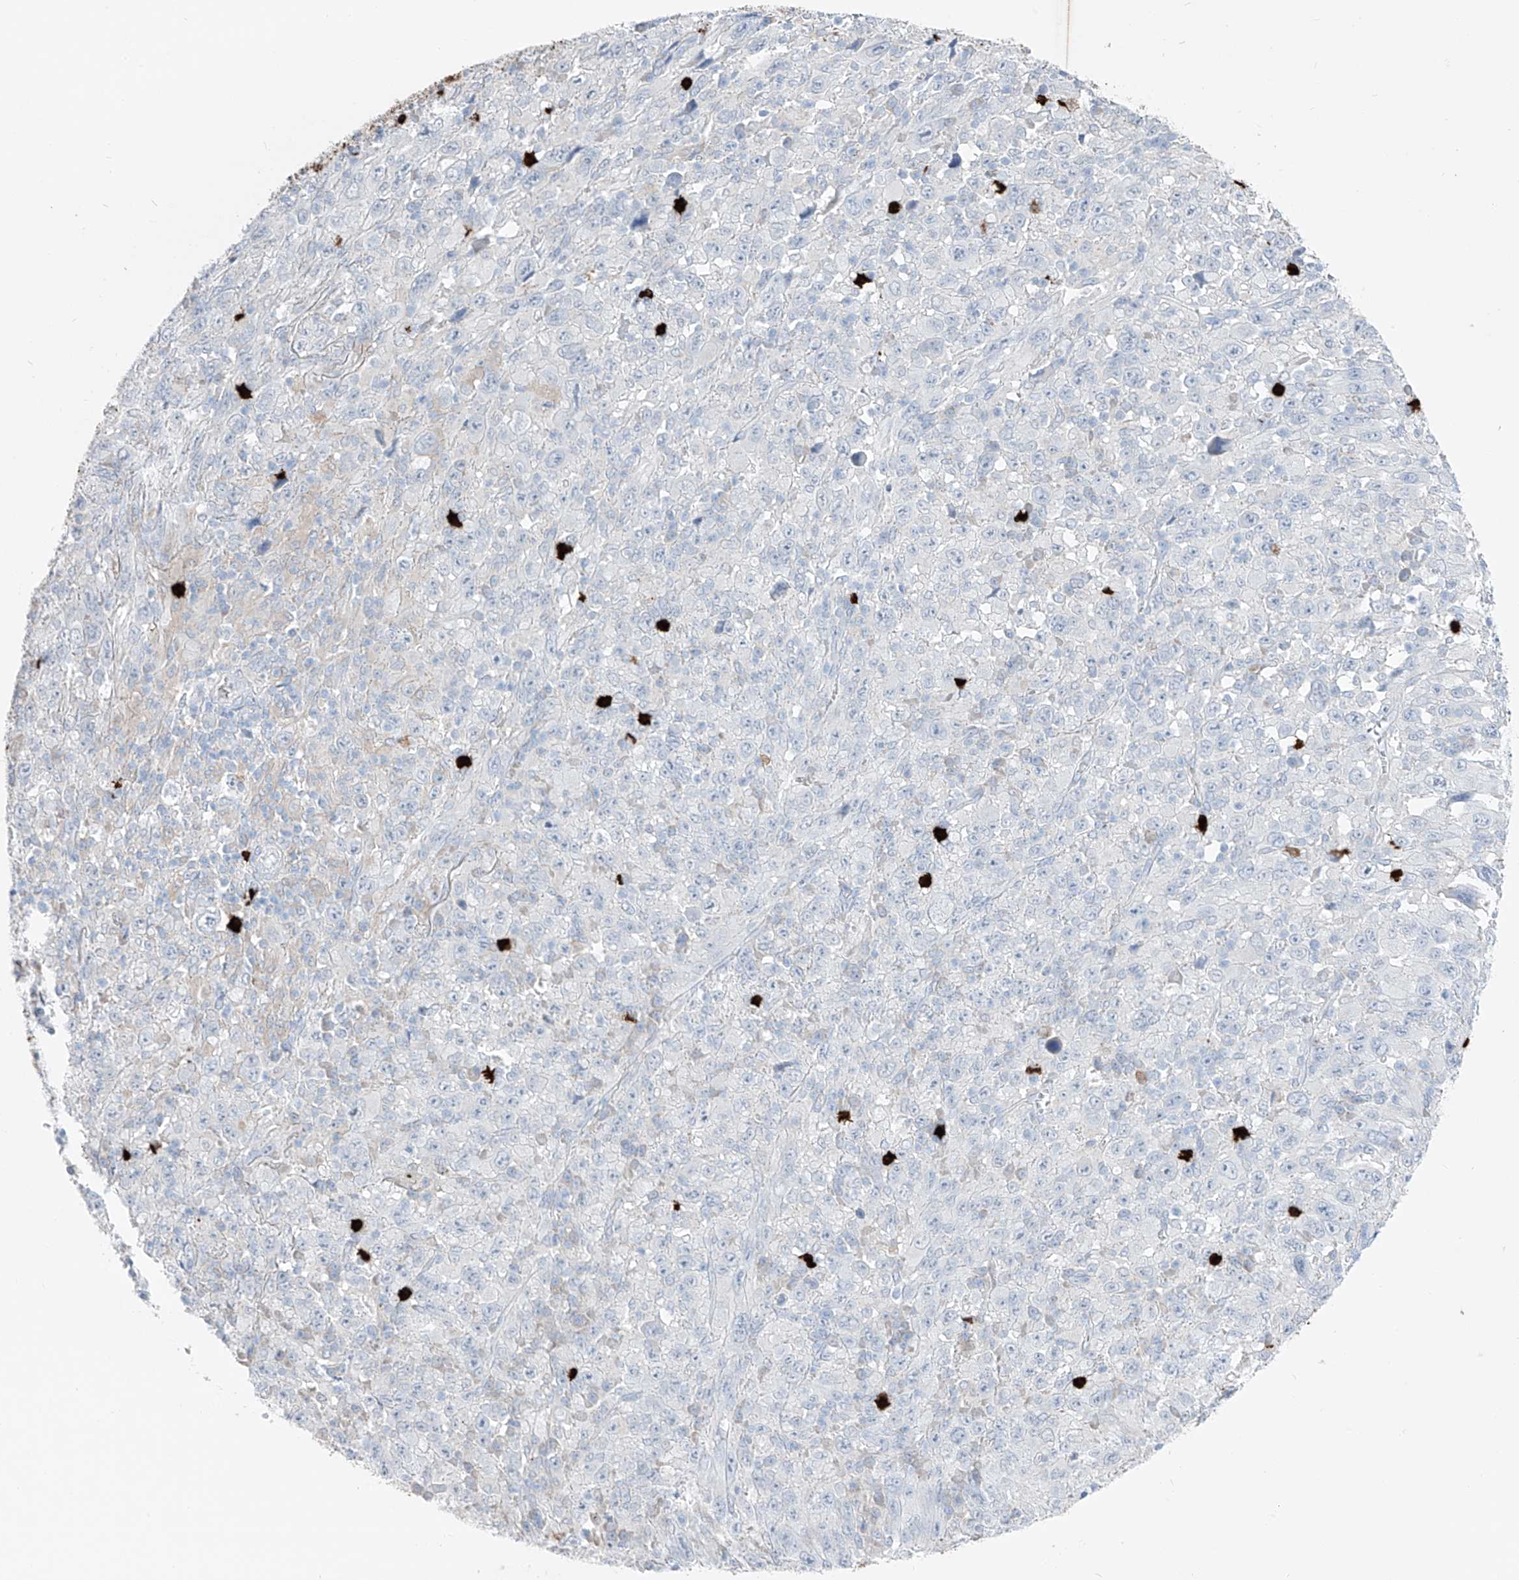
{"staining": {"intensity": "negative", "quantity": "none", "location": "none"}, "tissue": "melanoma", "cell_type": "Tumor cells", "image_type": "cancer", "snomed": [{"axis": "morphology", "description": "Malignant melanoma, Metastatic site"}, {"axis": "topography", "description": "Skin"}], "caption": "A high-resolution image shows immunohistochemistry staining of melanoma, which shows no significant staining in tumor cells.", "gene": "FRS3", "patient": {"sex": "female", "age": 56}}